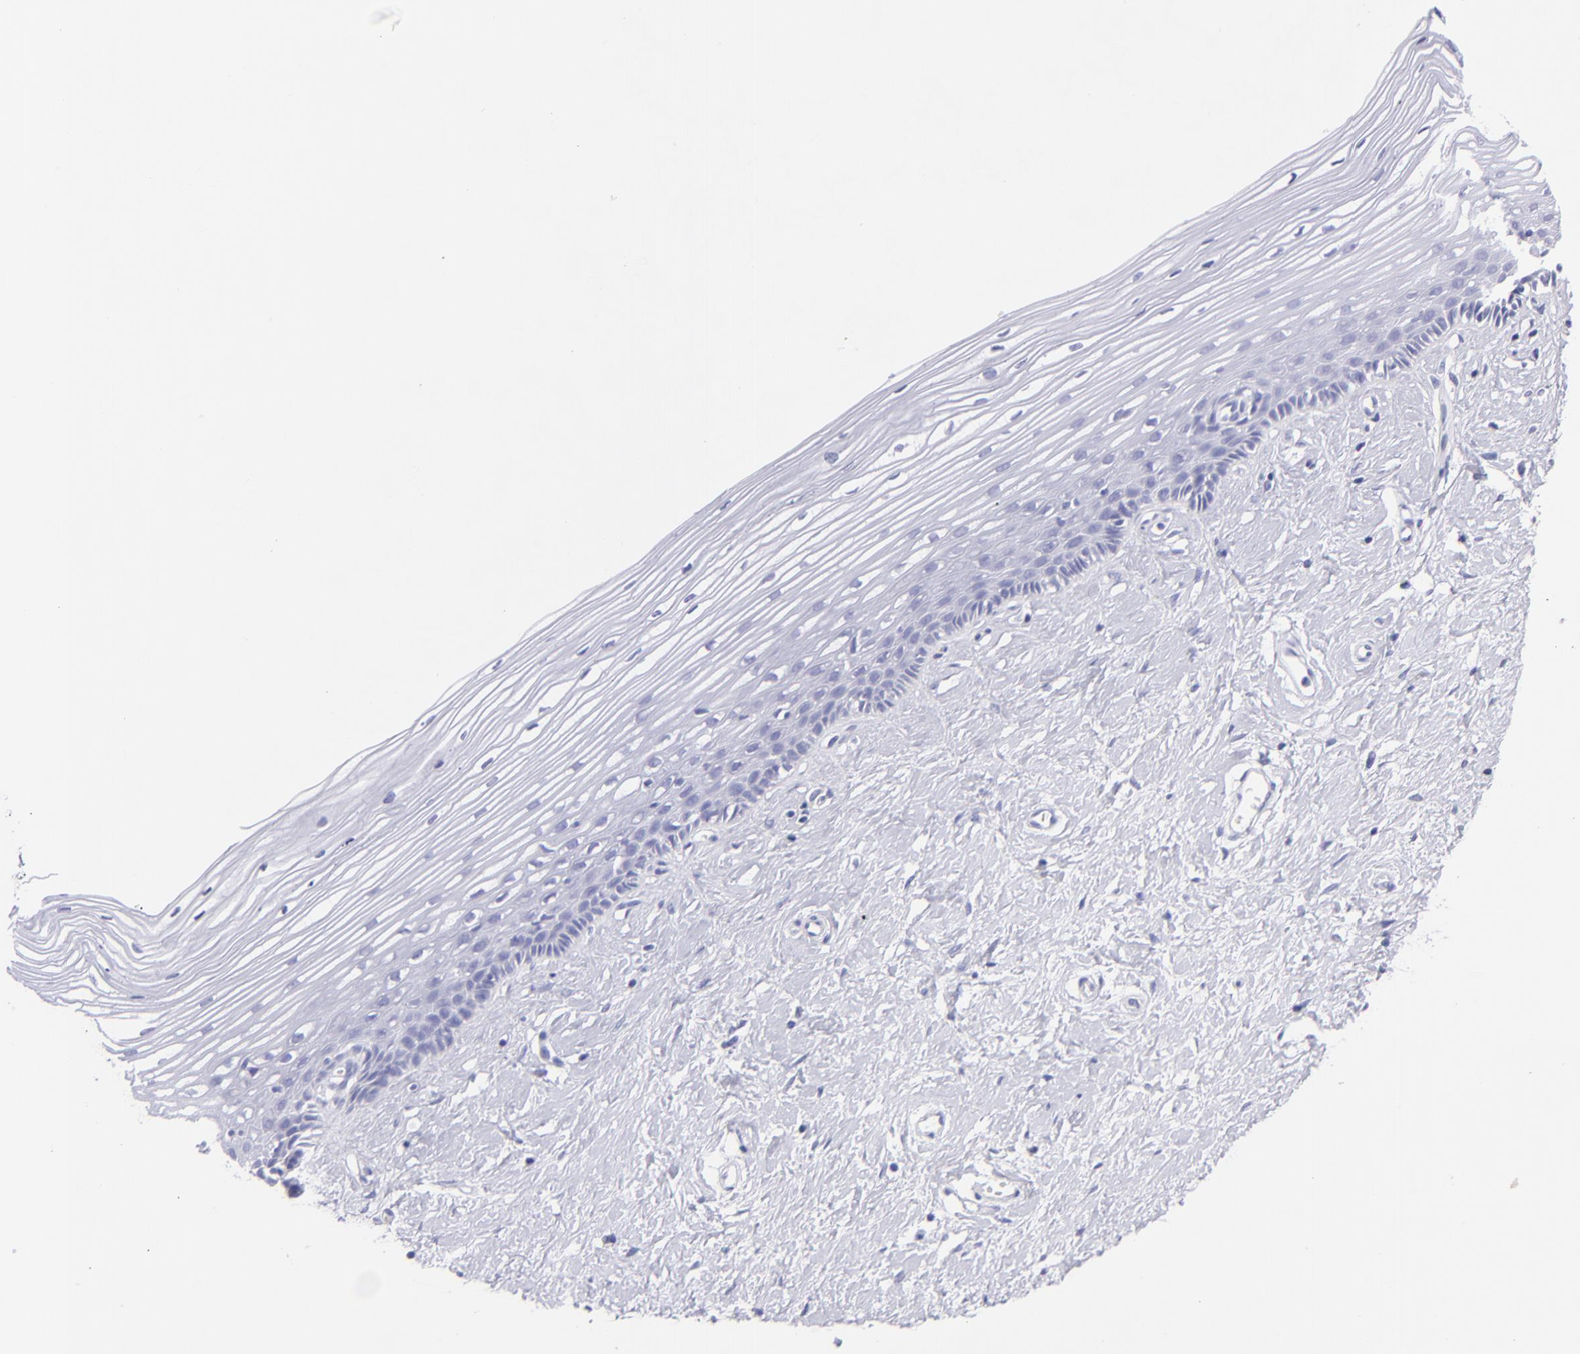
{"staining": {"intensity": "negative", "quantity": "none", "location": "none"}, "tissue": "cervix", "cell_type": "Glandular cells", "image_type": "normal", "snomed": [{"axis": "morphology", "description": "Normal tissue, NOS"}, {"axis": "topography", "description": "Cervix"}], "caption": "DAB immunohistochemical staining of normal cervix reveals no significant expression in glandular cells.", "gene": "CNP", "patient": {"sex": "female", "age": 40}}